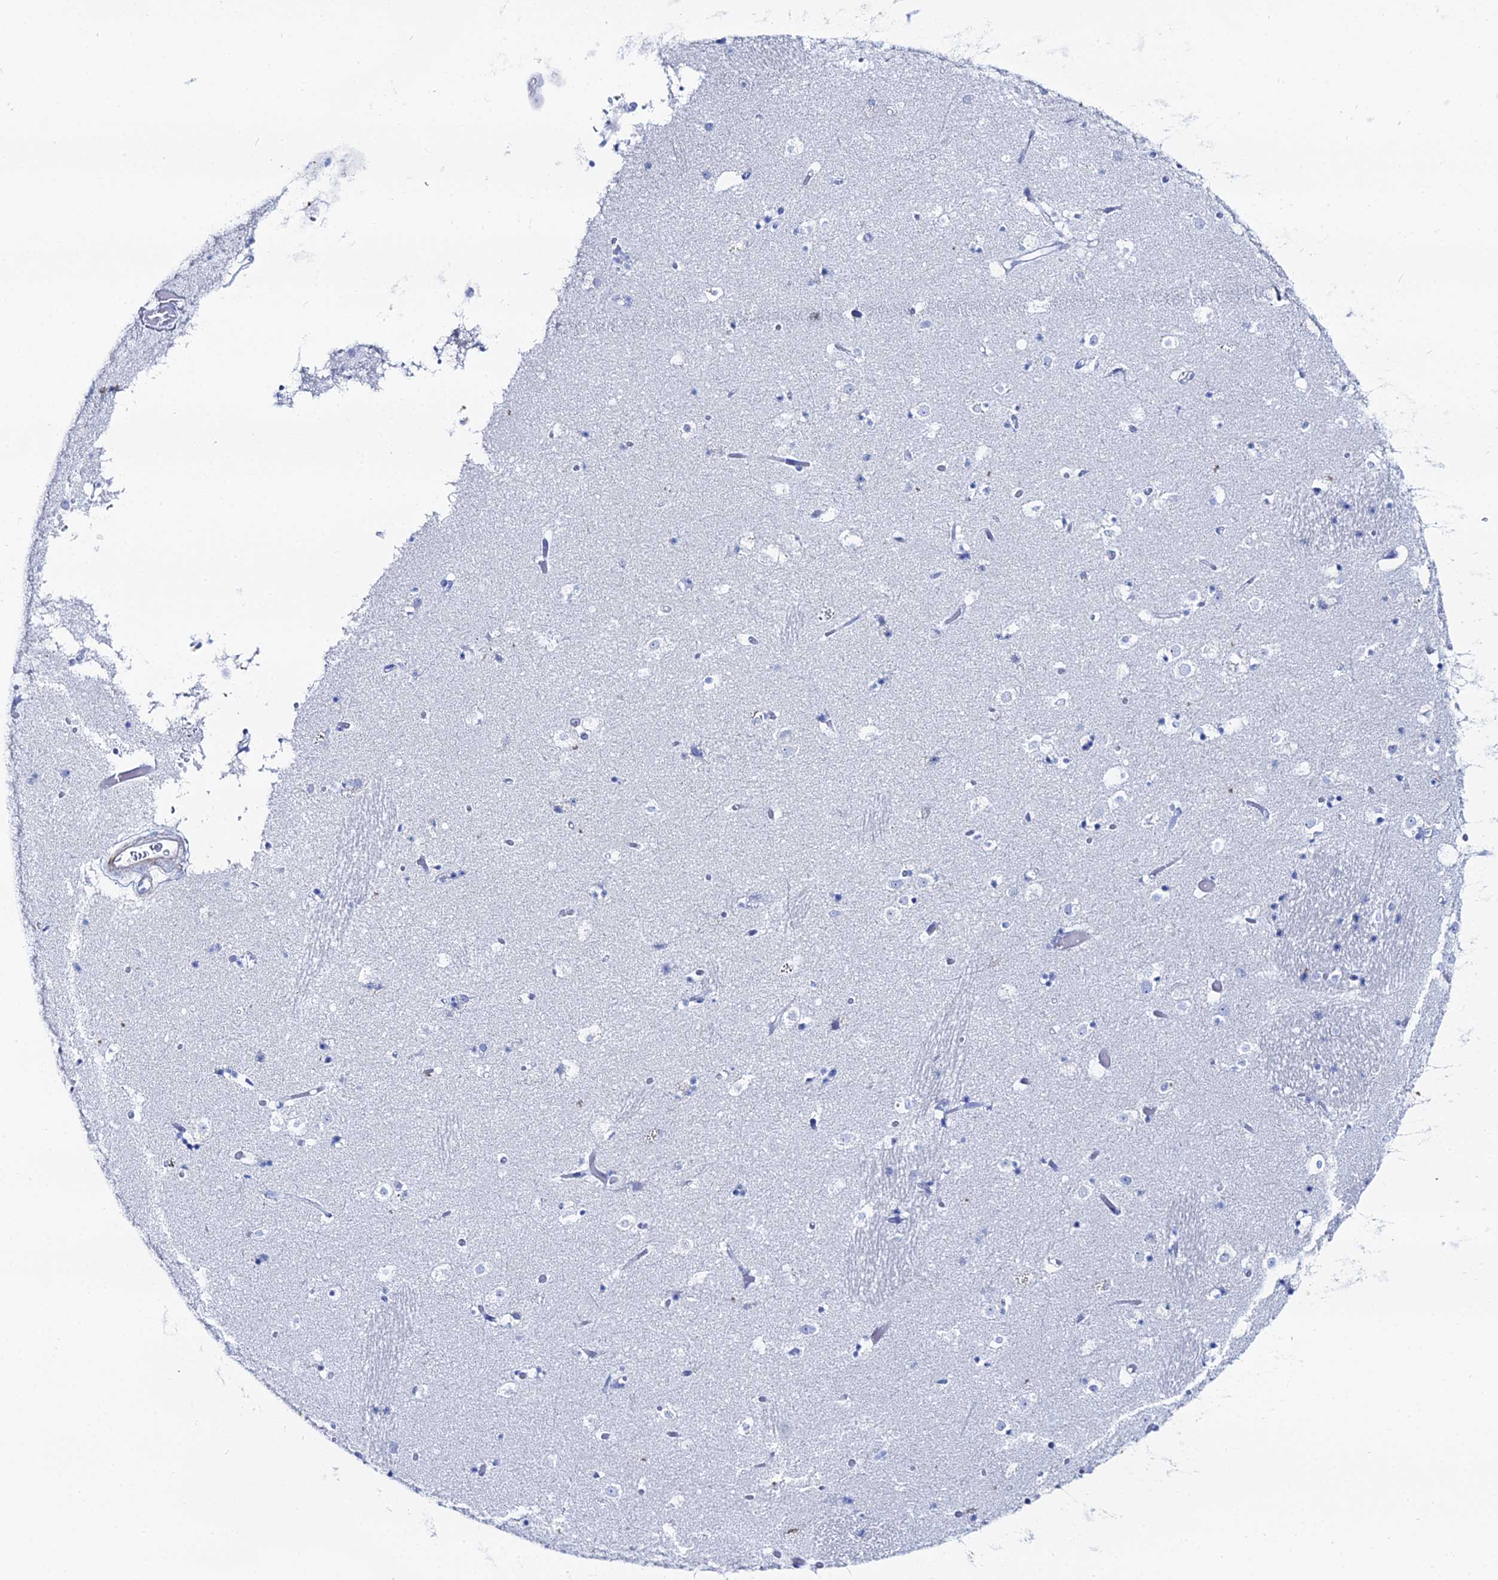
{"staining": {"intensity": "negative", "quantity": "none", "location": "none"}, "tissue": "caudate", "cell_type": "Glial cells", "image_type": "normal", "snomed": [{"axis": "morphology", "description": "Normal tissue, NOS"}, {"axis": "topography", "description": "Lateral ventricle wall"}], "caption": "IHC image of normal human caudate stained for a protein (brown), which shows no staining in glial cells.", "gene": "DHX34", "patient": {"sex": "female", "age": 52}}